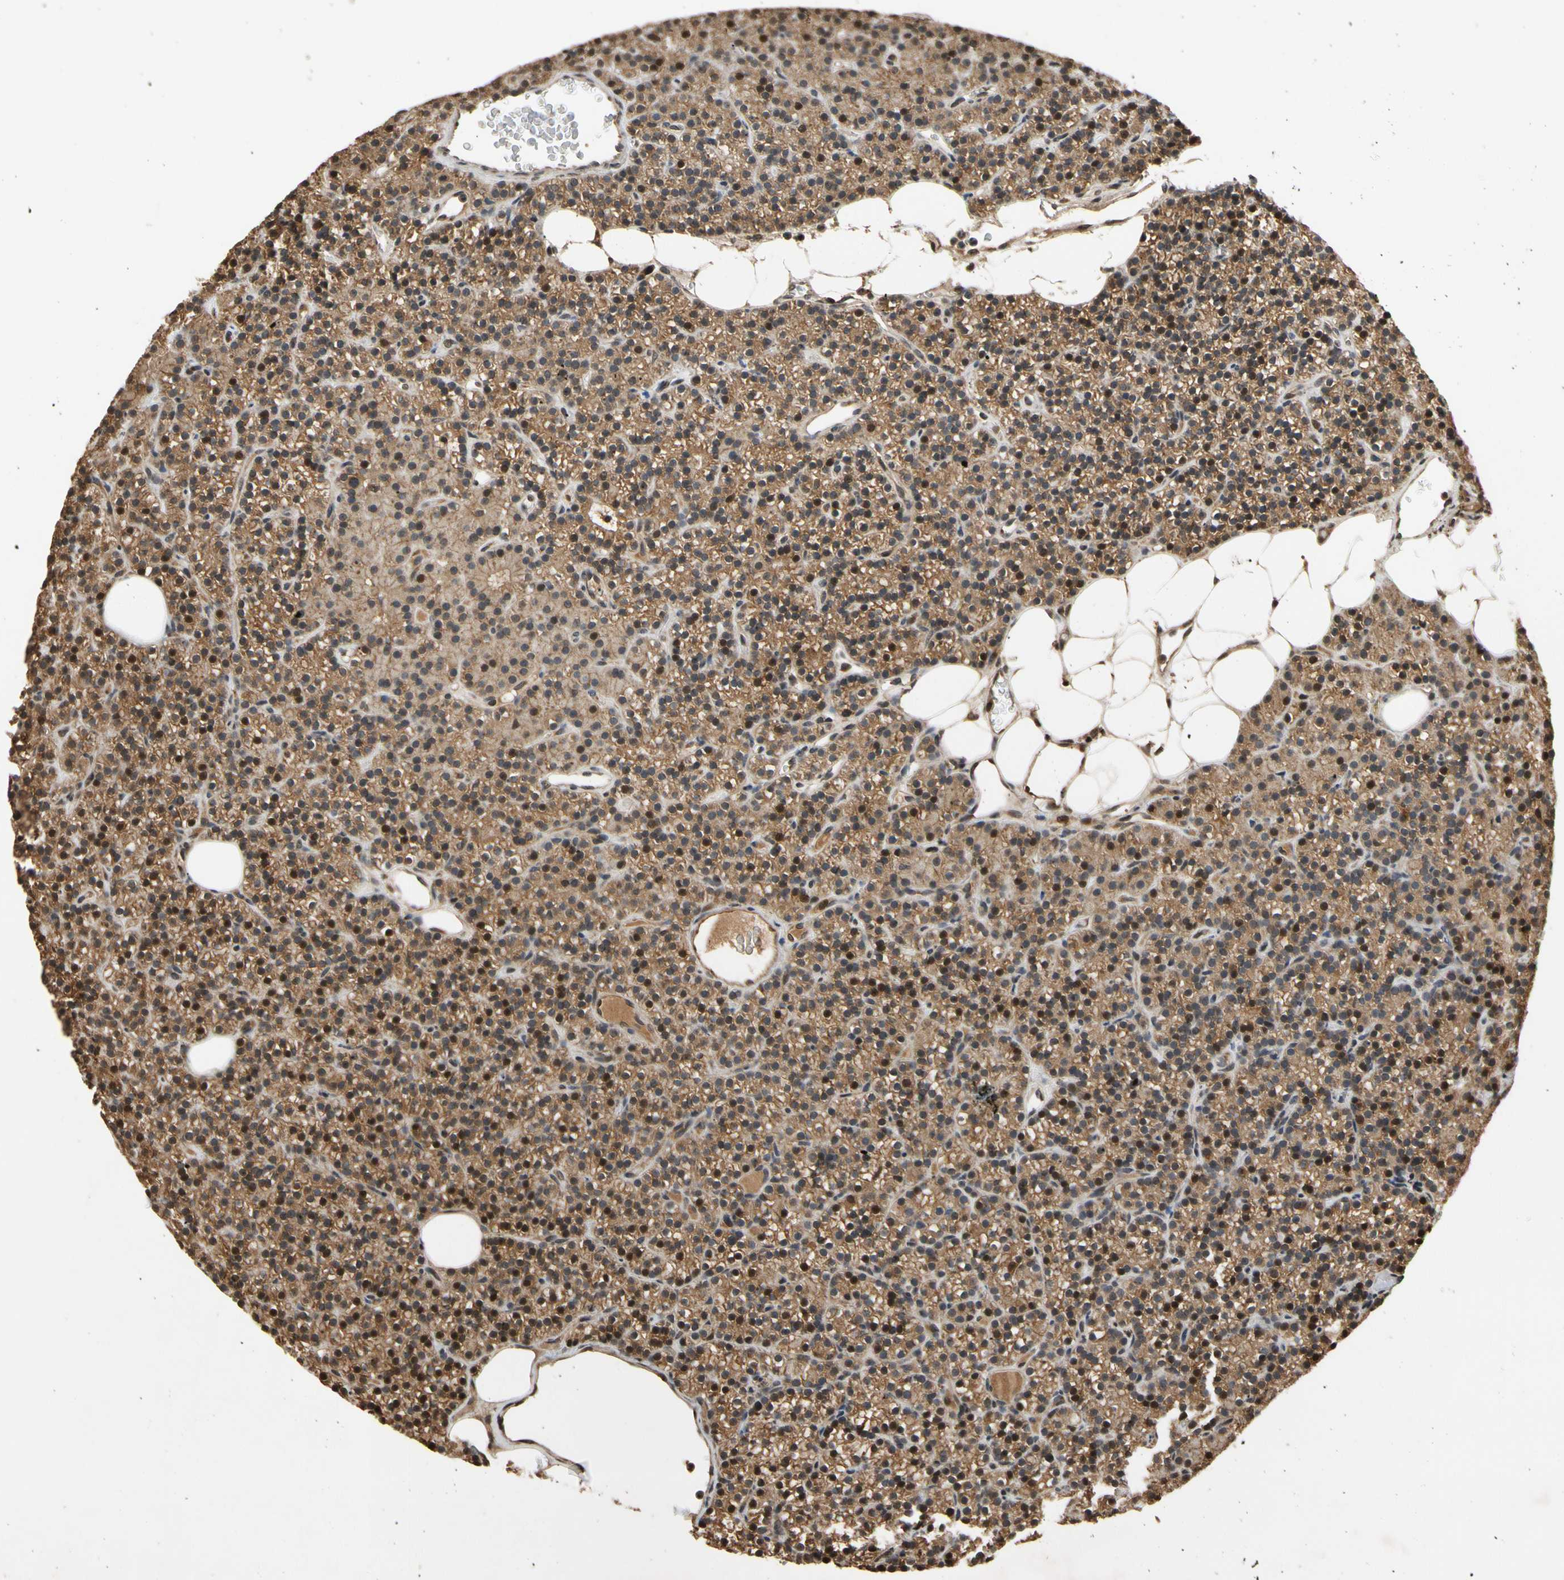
{"staining": {"intensity": "strong", "quantity": ">75%", "location": "cytoplasmic/membranous,nuclear"}, "tissue": "parathyroid gland", "cell_type": "Glandular cells", "image_type": "normal", "snomed": [{"axis": "morphology", "description": "Normal tissue, NOS"}, {"axis": "morphology", "description": "Hyperplasia, NOS"}, {"axis": "topography", "description": "Parathyroid gland"}], "caption": "Glandular cells demonstrate high levels of strong cytoplasmic/membranous,nuclear positivity in approximately >75% of cells in normal parathyroid gland.", "gene": "TMEM230", "patient": {"sex": "male", "age": 44}}